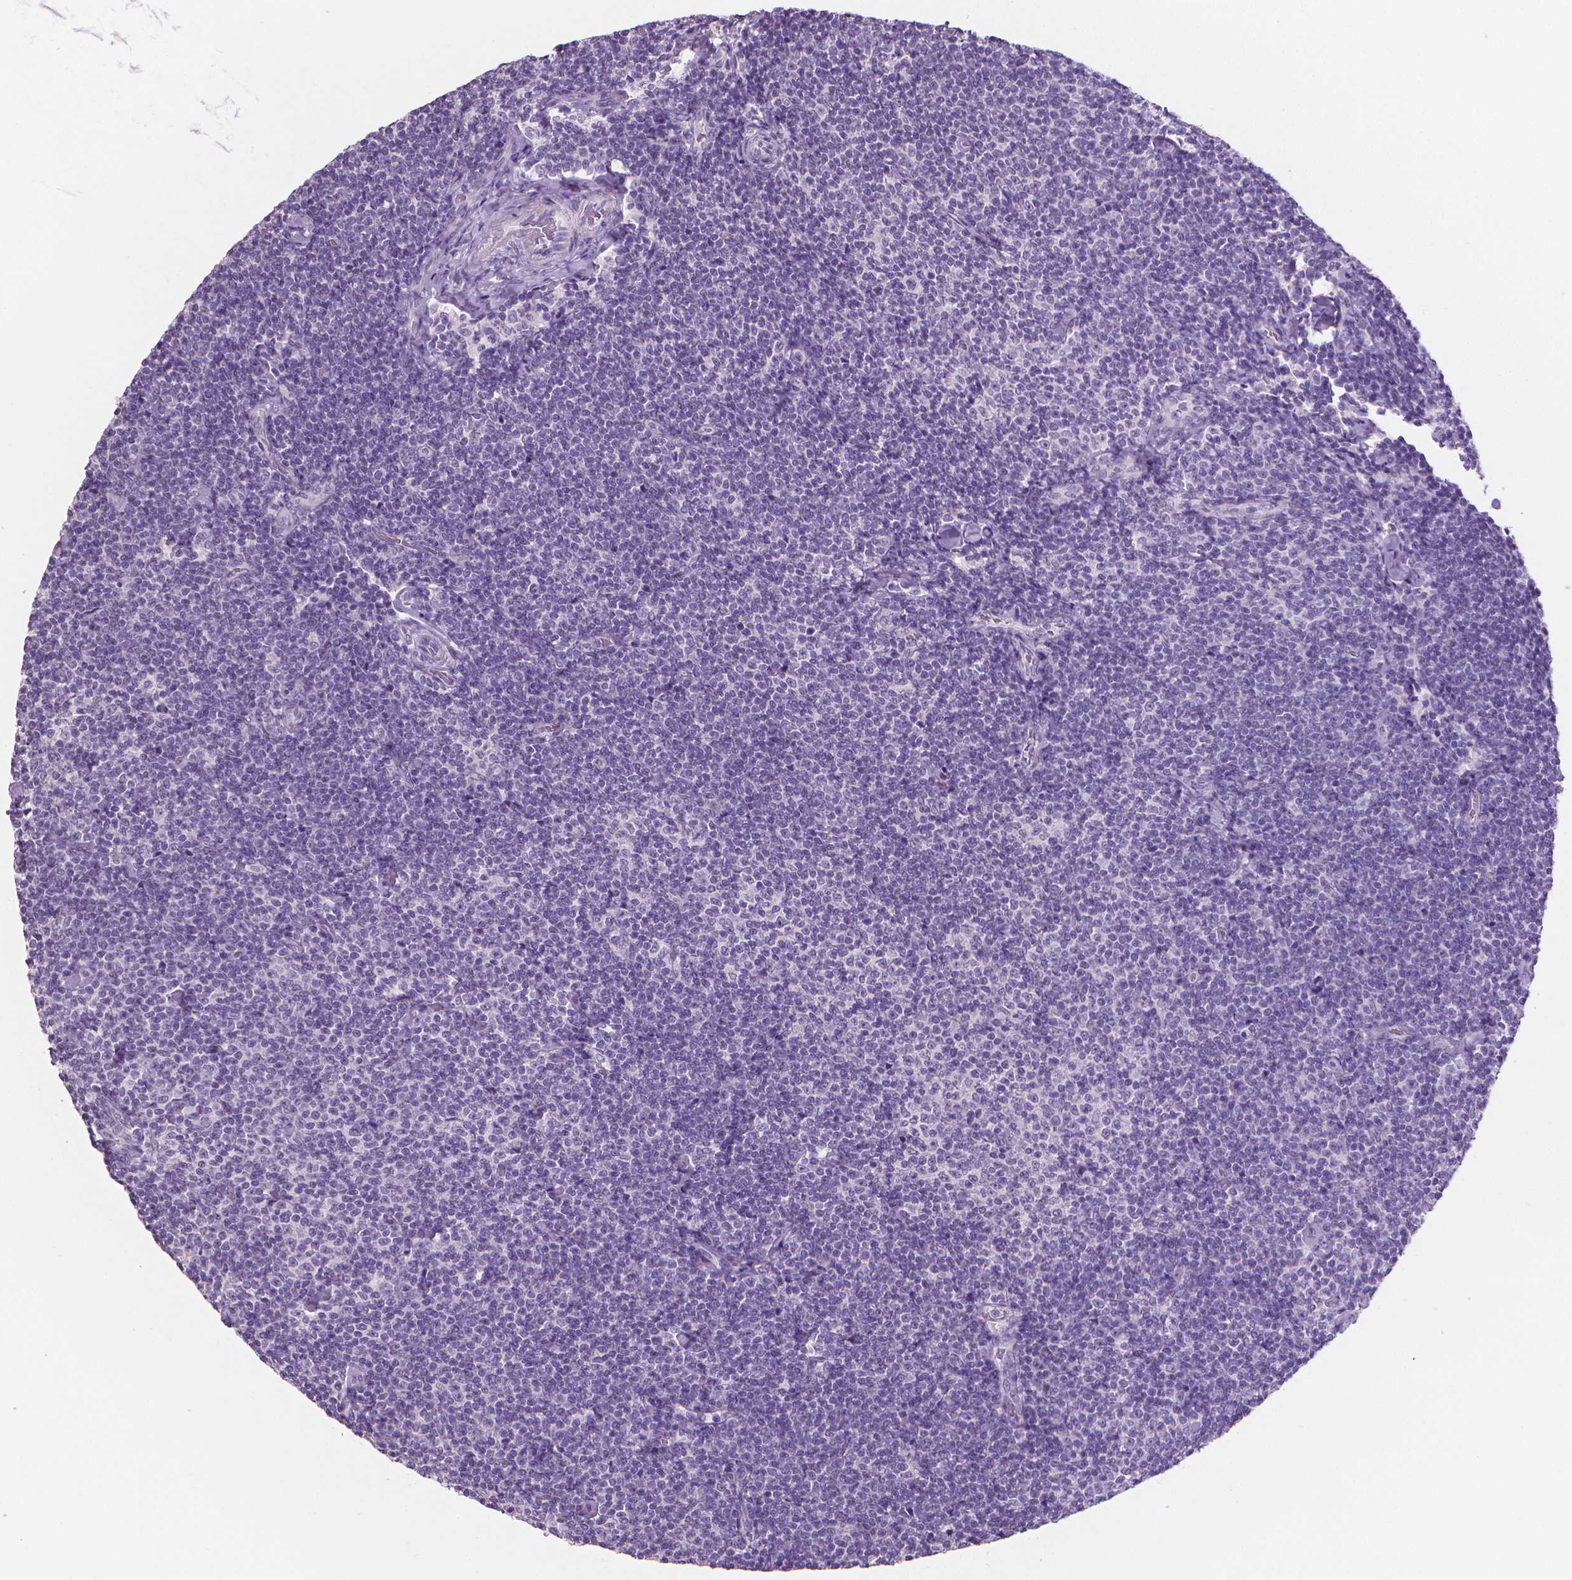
{"staining": {"intensity": "negative", "quantity": "none", "location": "none"}, "tissue": "lymphoma", "cell_type": "Tumor cells", "image_type": "cancer", "snomed": [{"axis": "morphology", "description": "Malignant lymphoma, non-Hodgkin's type, Low grade"}, {"axis": "topography", "description": "Lymph node"}], "caption": "The image shows no staining of tumor cells in low-grade malignant lymphoma, non-Hodgkin's type.", "gene": "TNNI2", "patient": {"sex": "male", "age": 81}}